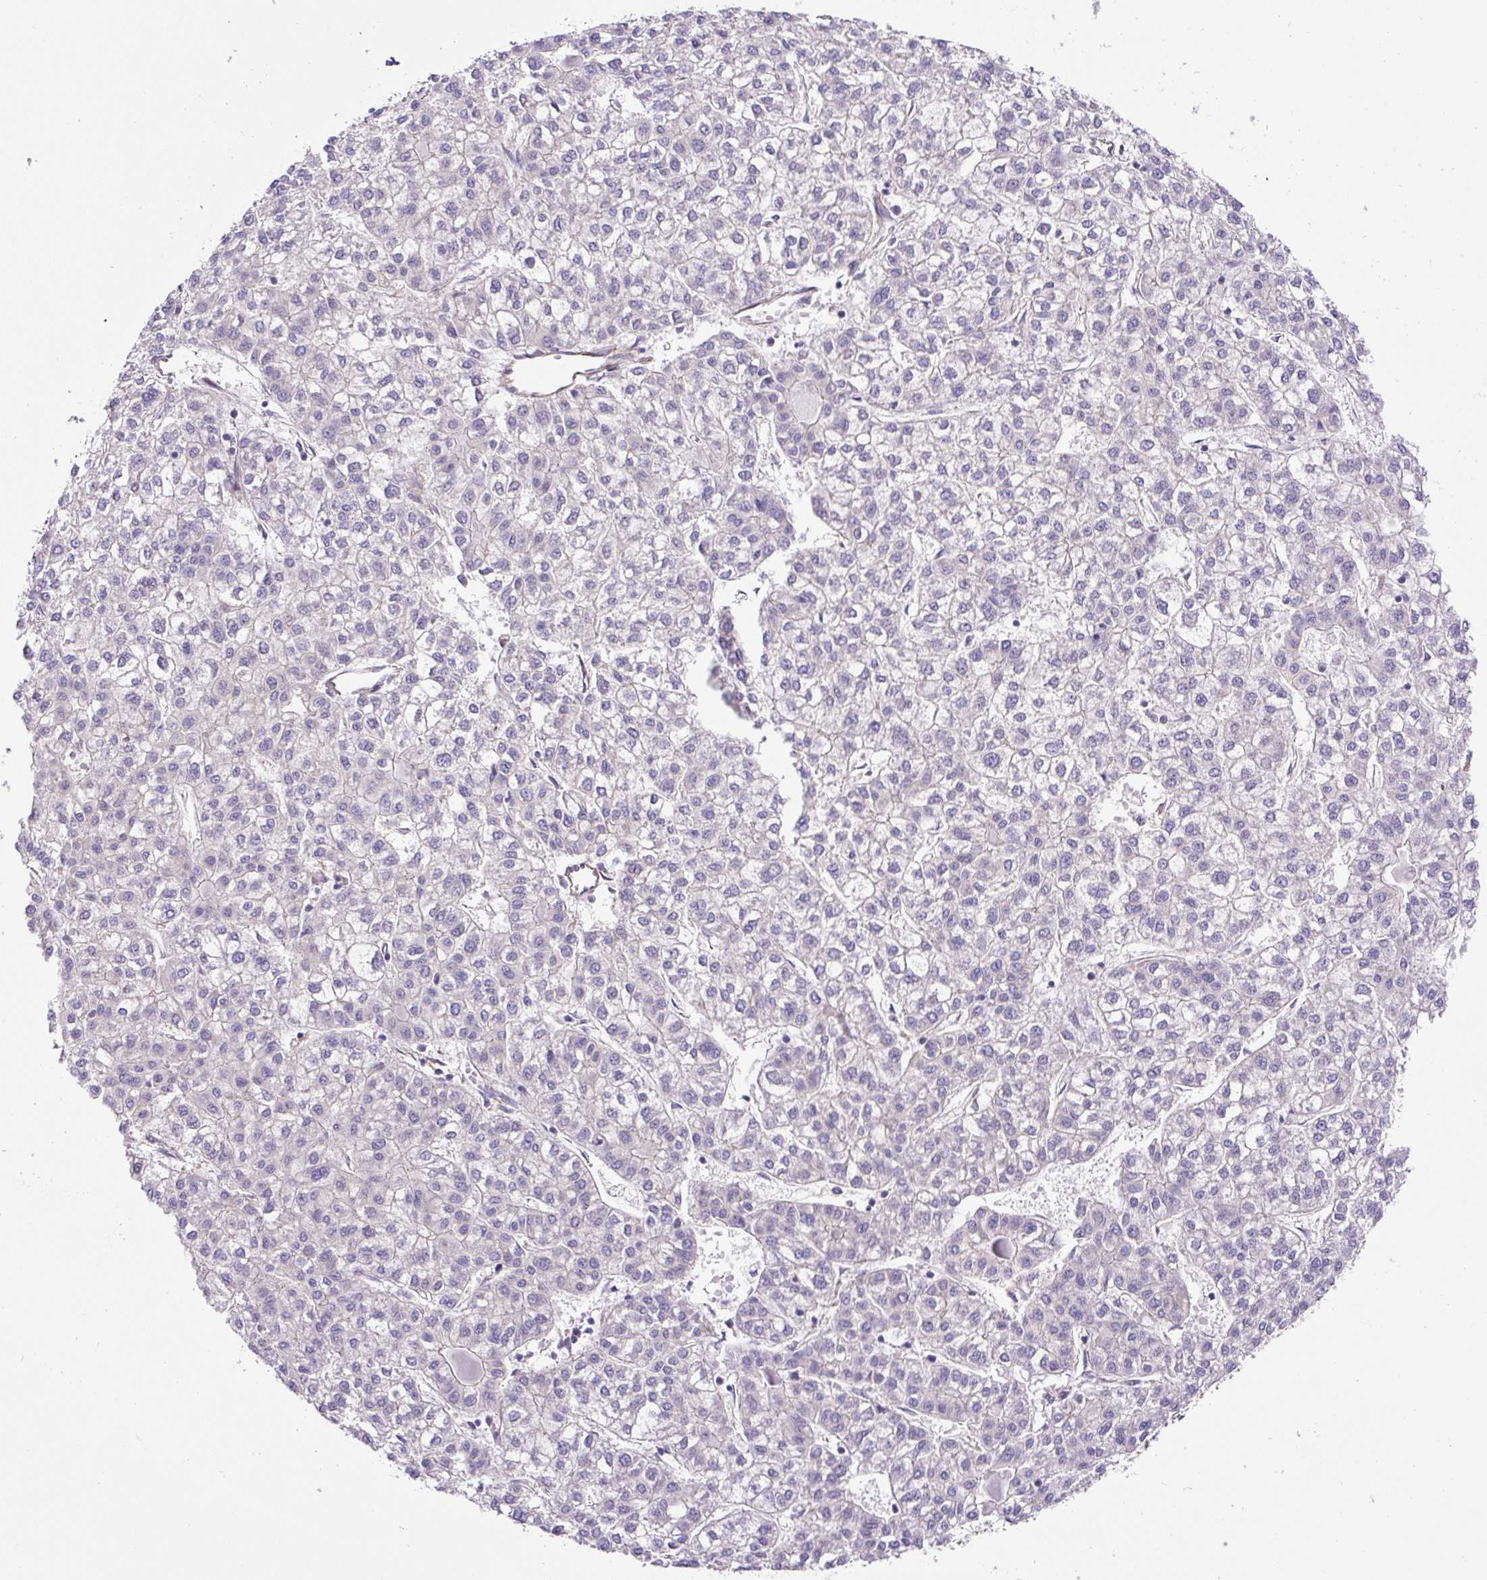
{"staining": {"intensity": "negative", "quantity": "none", "location": "none"}, "tissue": "liver cancer", "cell_type": "Tumor cells", "image_type": "cancer", "snomed": [{"axis": "morphology", "description": "Carcinoma, Hepatocellular, NOS"}, {"axis": "topography", "description": "Liver"}], "caption": "Immunohistochemistry (IHC) image of neoplastic tissue: liver cancer stained with DAB shows no significant protein staining in tumor cells.", "gene": "DCTN1", "patient": {"sex": "female", "age": 43}}